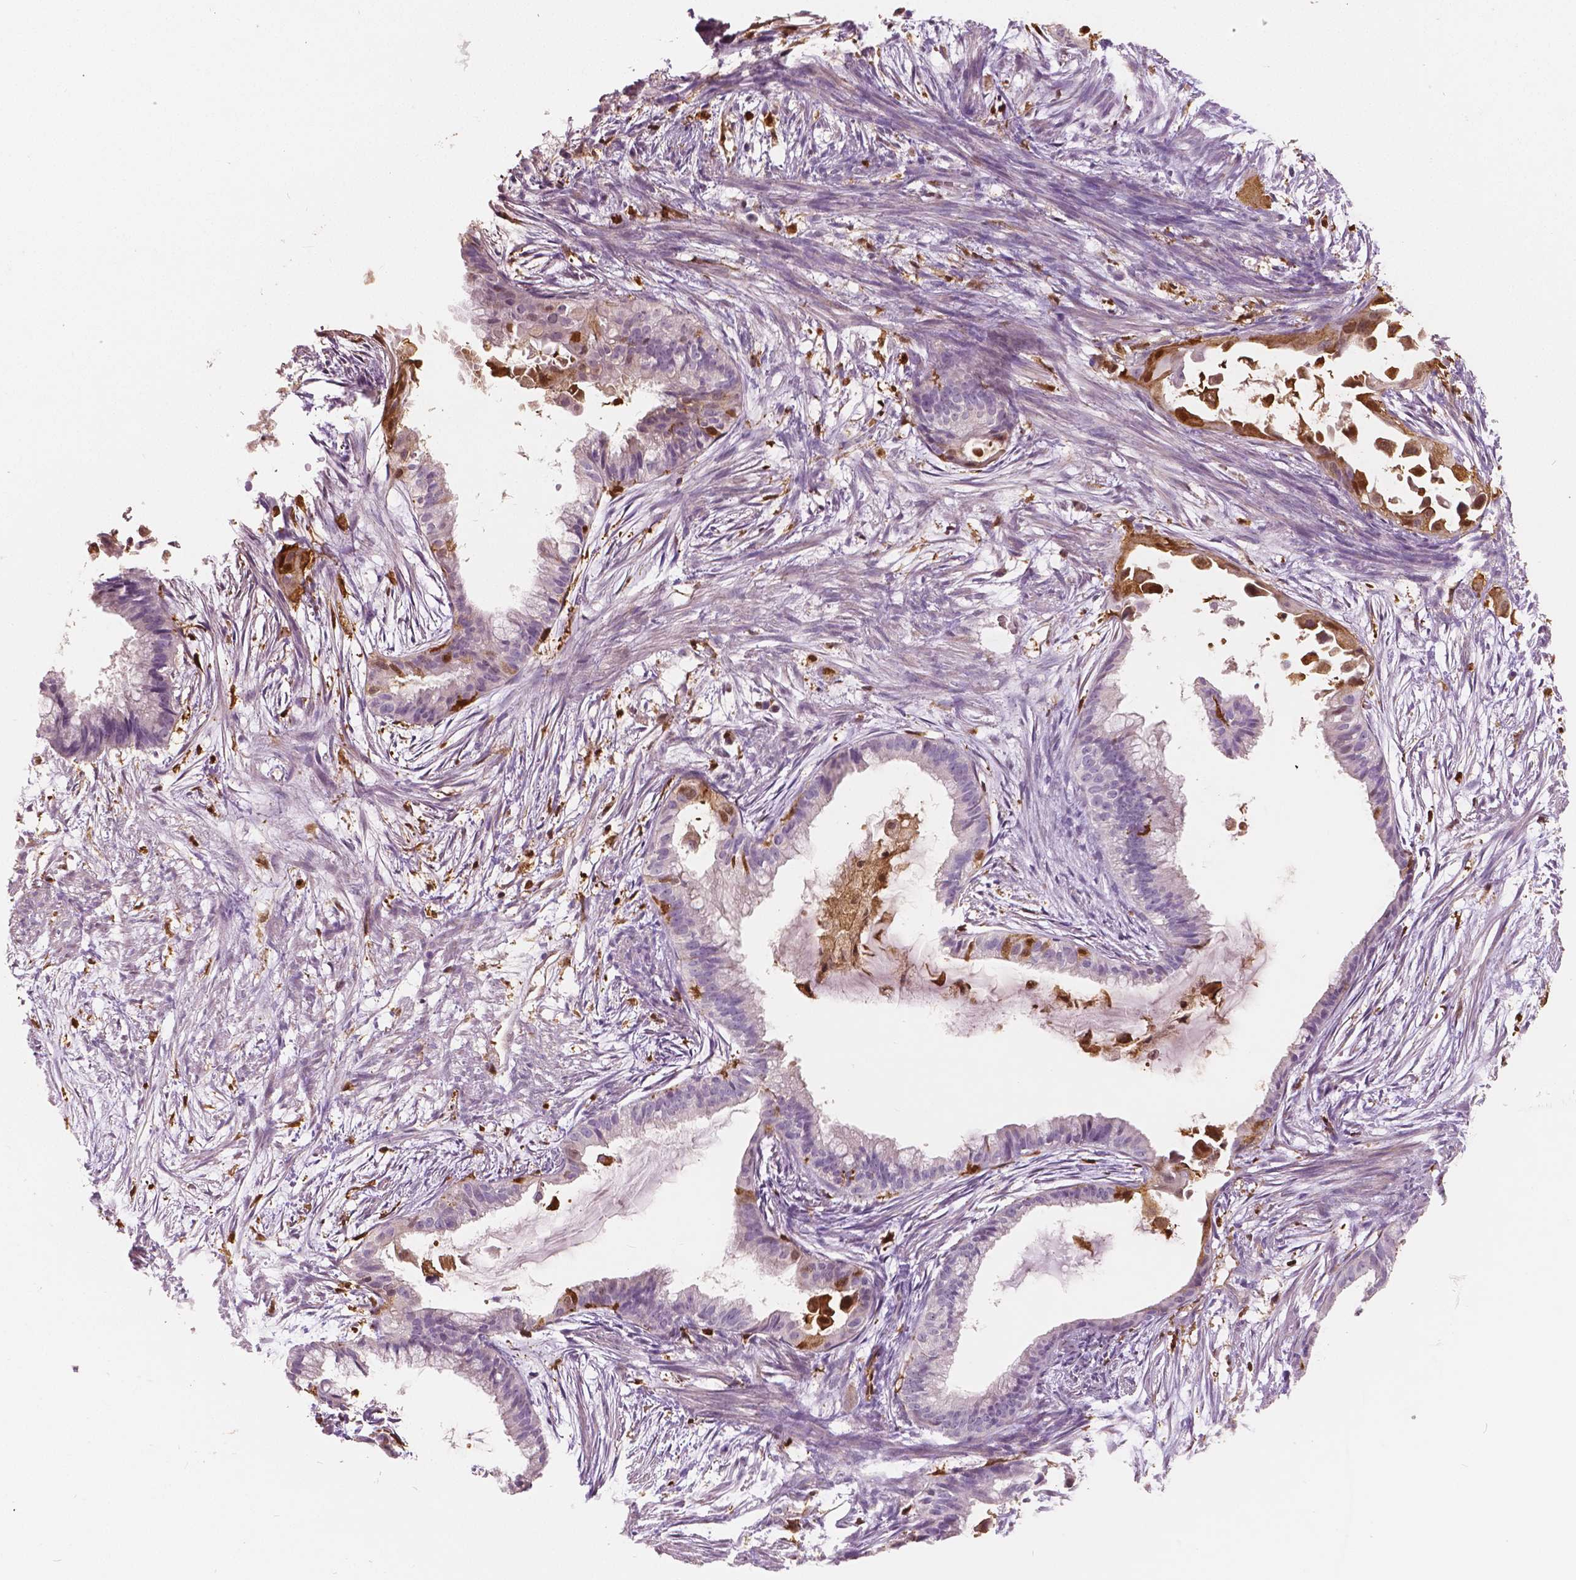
{"staining": {"intensity": "moderate", "quantity": "<25%", "location": "cytoplasmic/membranous,nuclear"}, "tissue": "endometrial cancer", "cell_type": "Tumor cells", "image_type": "cancer", "snomed": [{"axis": "morphology", "description": "Adenocarcinoma, NOS"}, {"axis": "topography", "description": "Endometrium"}], "caption": "This is an image of IHC staining of endometrial adenocarcinoma, which shows moderate positivity in the cytoplasmic/membranous and nuclear of tumor cells.", "gene": "S100A4", "patient": {"sex": "female", "age": 86}}